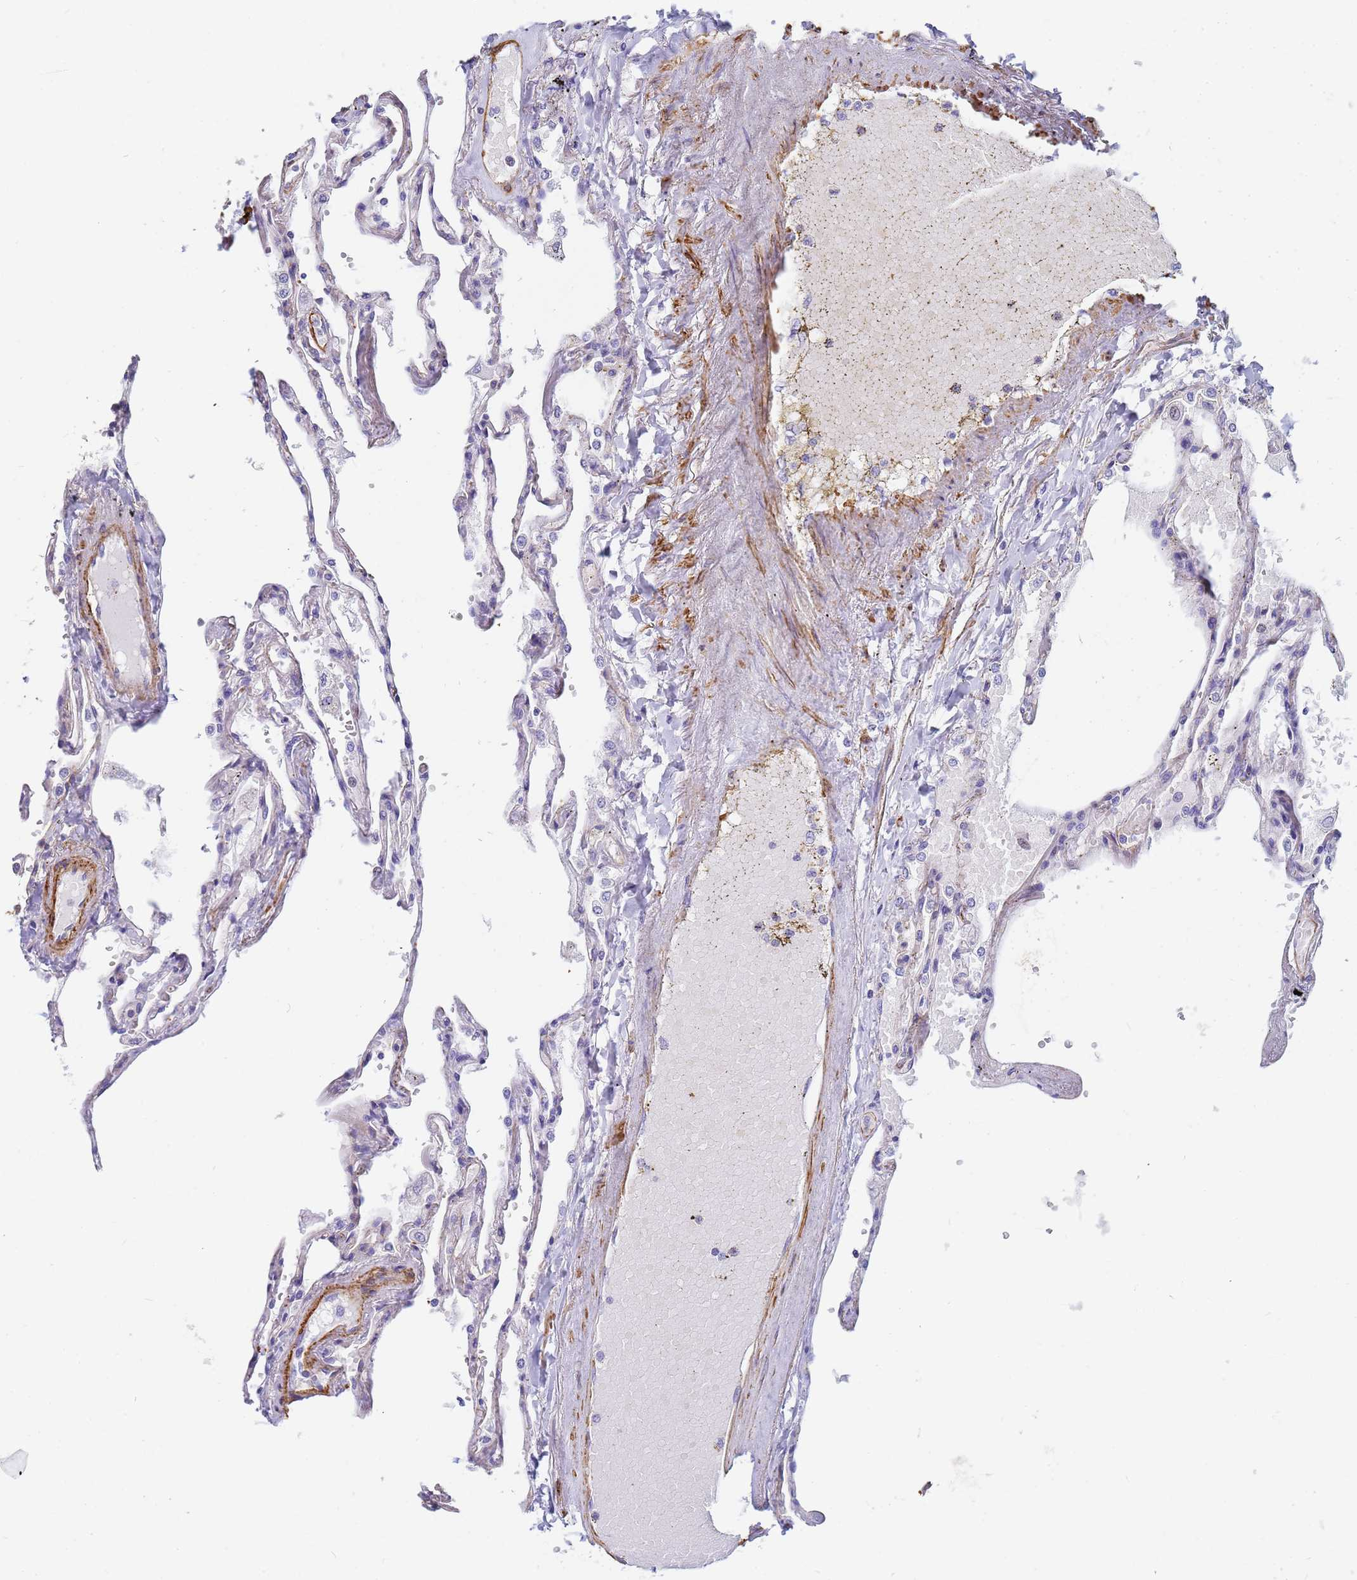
{"staining": {"intensity": "negative", "quantity": "none", "location": "none"}, "tissue": "lung", "cell_type": "Alveolar cells", "image_type": "normal", "snomed": [{"axis": "morphology", "description": "Normal tissue, NOS"}, {"axis": "topography", "description": "Lung"}], "caption": "IHC of unremarkable lung reveals no positivity in alveolar cells. Nuclei are stained in blue.", "gene": "TPM1", "patient": {"sex": "female", "age": 67}}